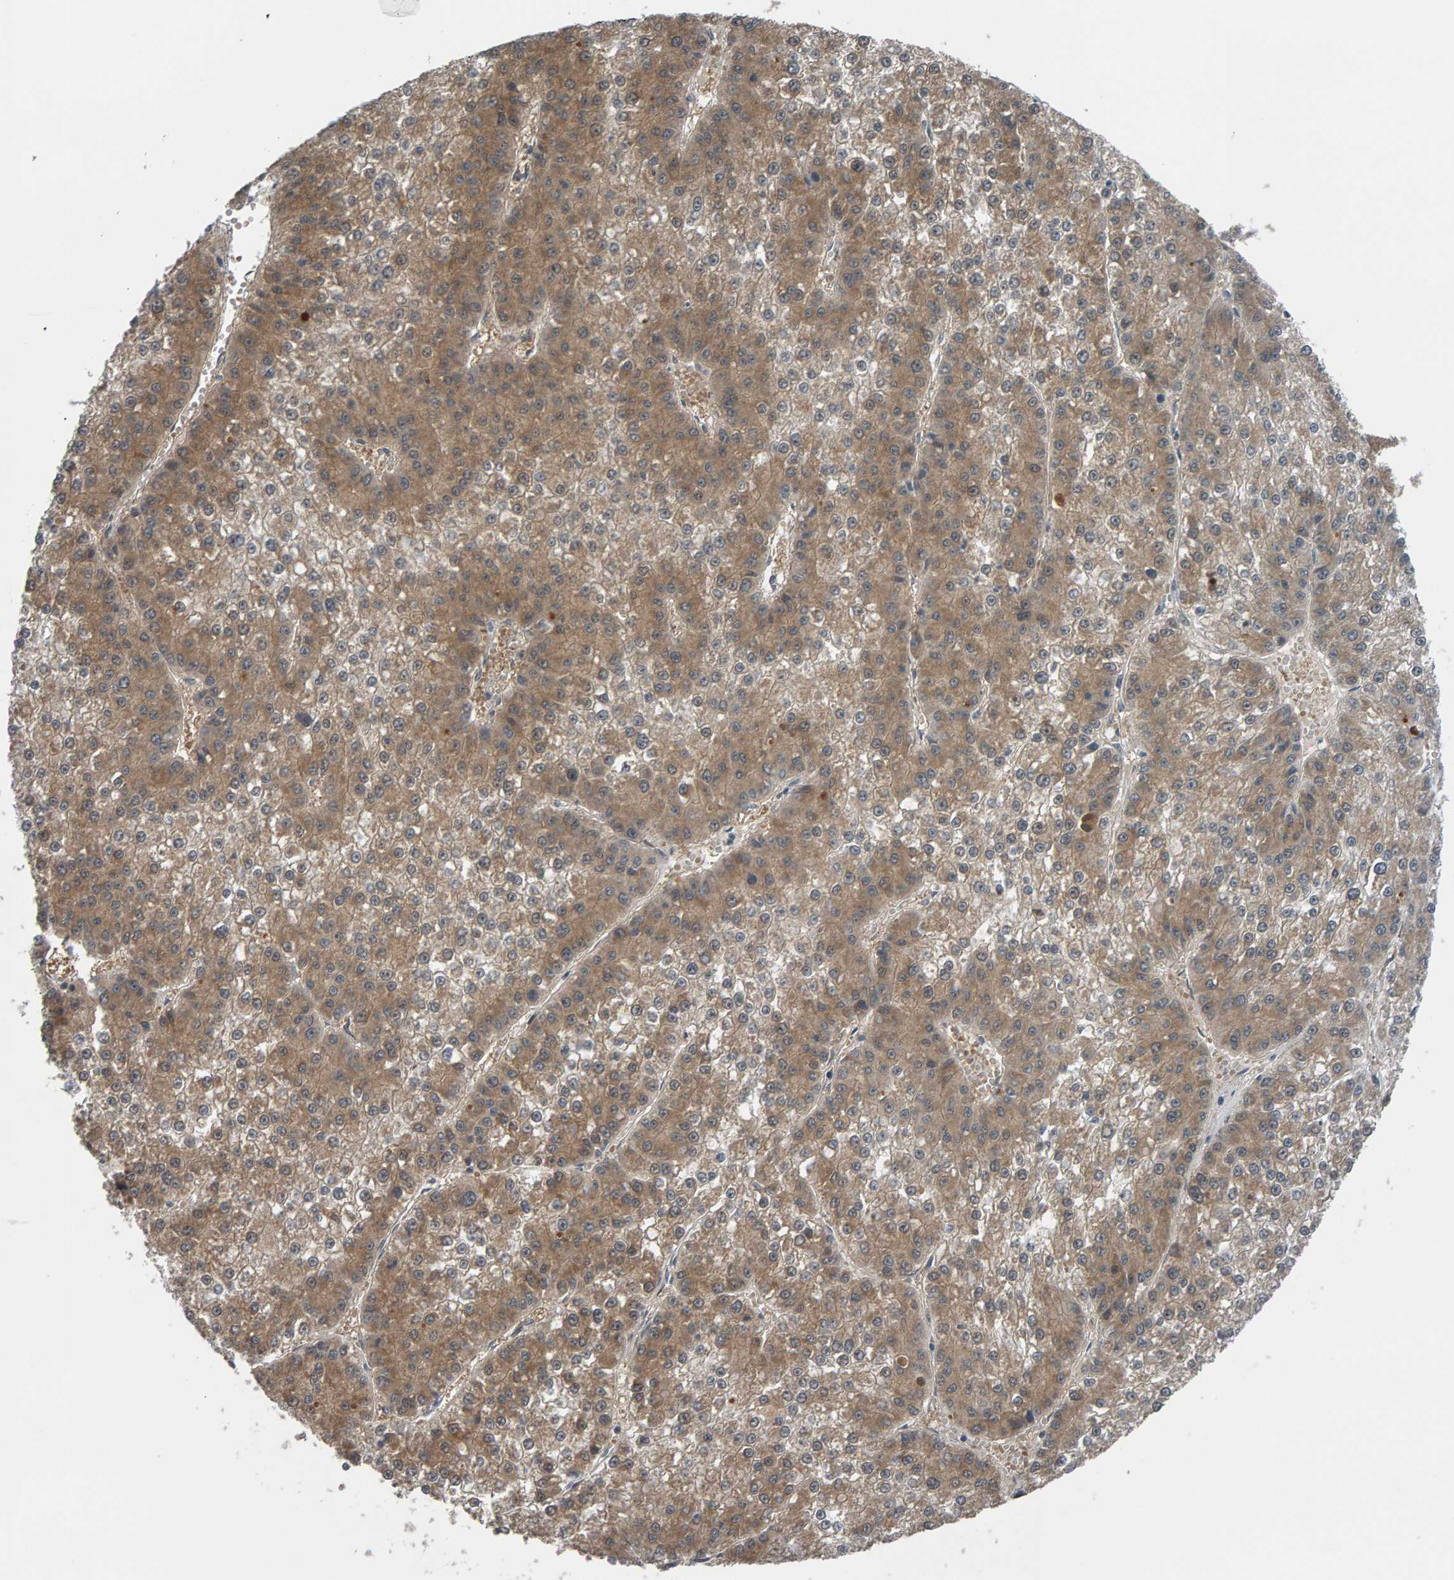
{"staining": {"intensity": "moderate", "quantity": "25%-75%", "location": "cytoplasmic/membranous"}, "tissue": "liver cancer", "cell_type": "Tumor cells", "image_type": "cancer", "snomed": [{"axis": "morphology", "description": "Carcinoma, Hepatocellular, NOS"}, {"axis": "topography", "description": "Liver"}], "caption": "Brown immunohistochemical staining in liver hepatocellular carcinoma shows moderate cytoplasmic/membranous expression in approximately 25%-75% of tumor cells. The staining was performed using DAB to visualize the protein expression in brown, while the nuclei were stained in blue with hematoxylin (Magnification: 20x).", "gene": "COASY", "patient": {"sex": "female", "age": 73}}